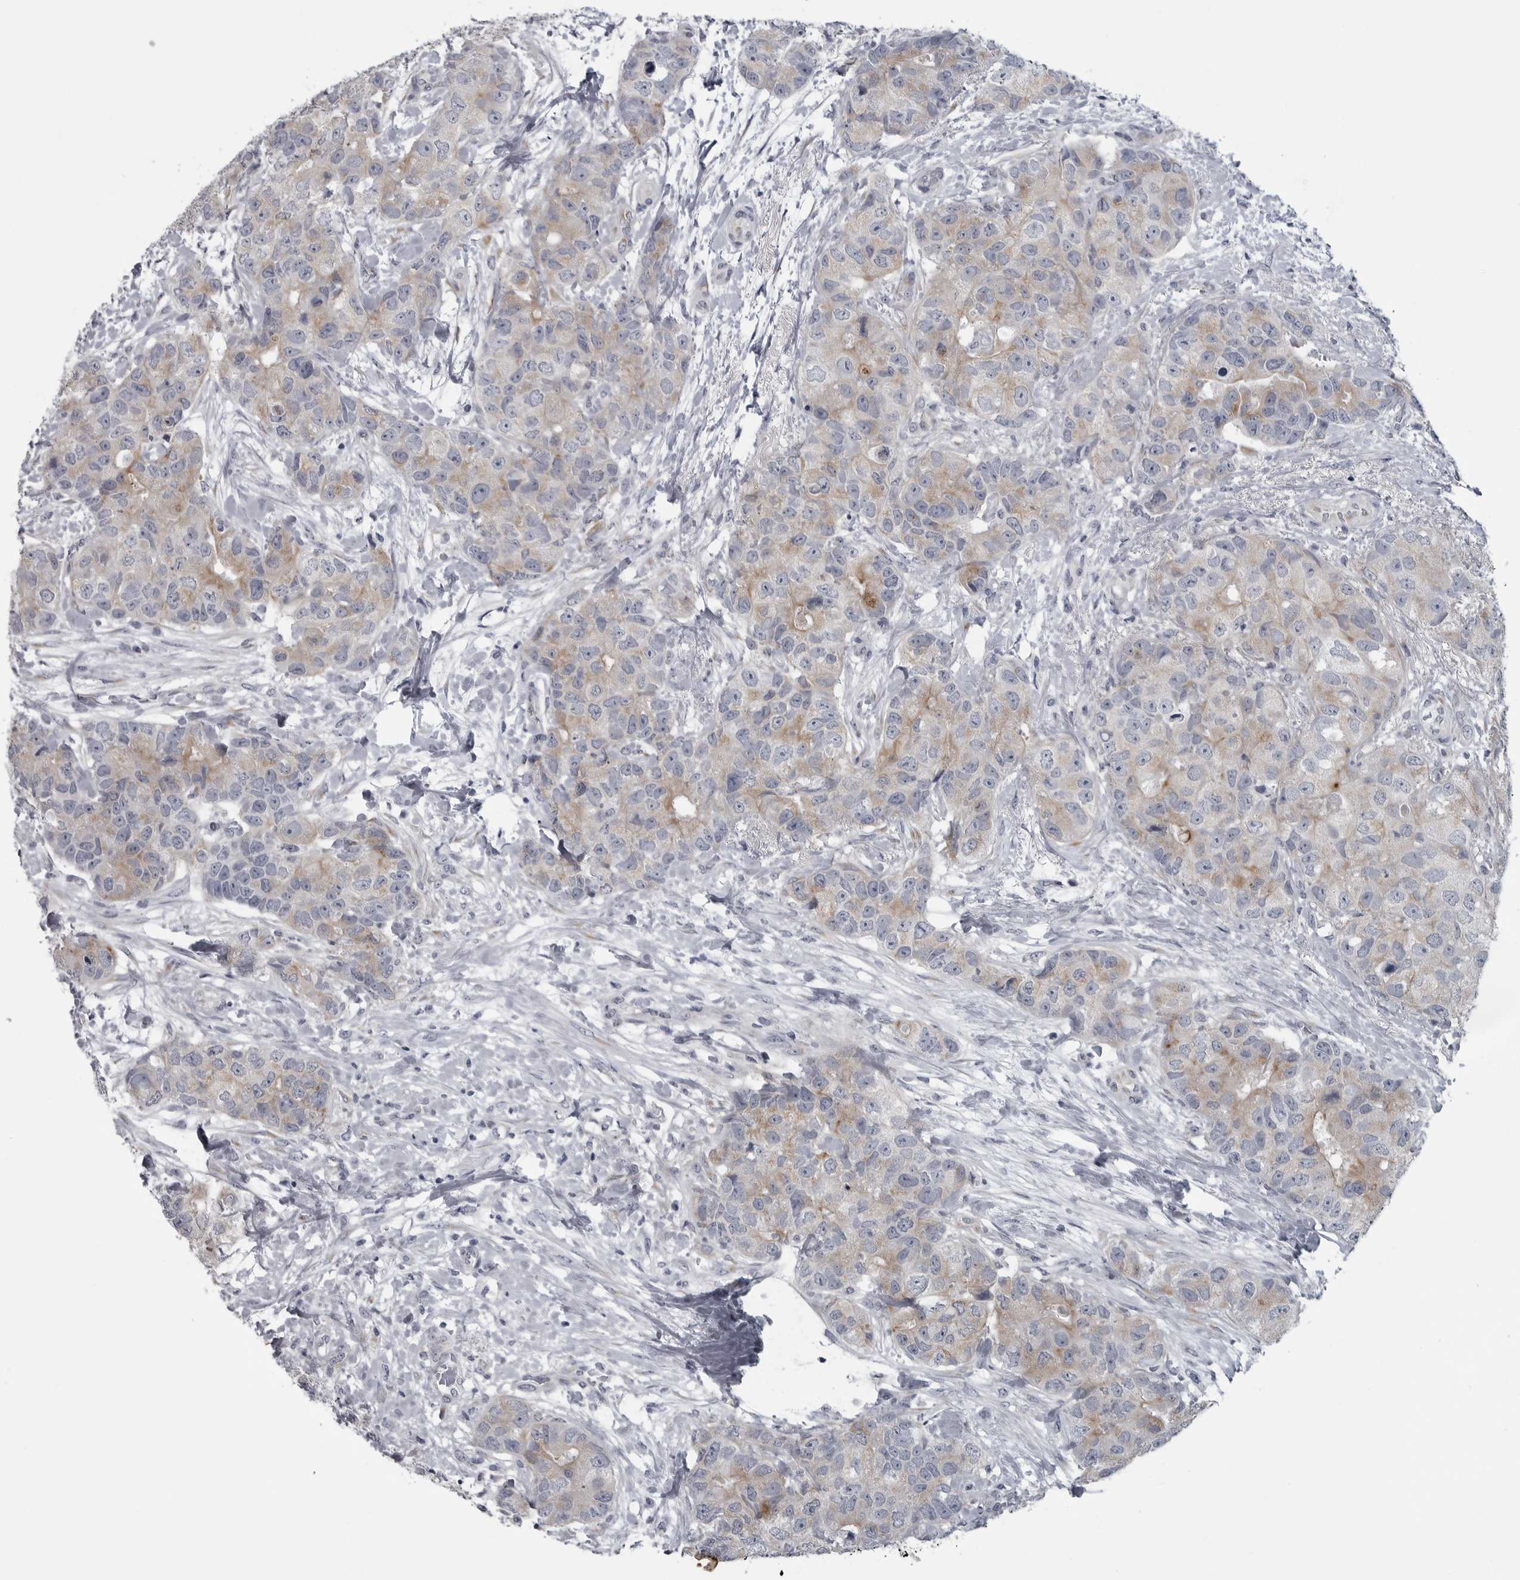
{"staining": {"intensity": "weak", "quantity": "25%-75%", "location": "cytoplasmic/membranous"}, "tissue": "breast cancer", "cell_type": "Tumor cells", "image_type": "cancer", "snomed": [{"axis": "morphology", "description": "Duct carcinoma"}, {"axis": "topography", "description": "Breast"}], "caption": "The immunohistochemical stain shows weak cytoplasmic/membranous staining in tumor cells of breast infiltrating ductal carcinoma tissue. (Stains: DAB in brown, nuclei in blue, Microscopy: brightfield microscopy at high magnification).", "gene": "MYOC", "patient": {"sex": "female", "age": 62}}